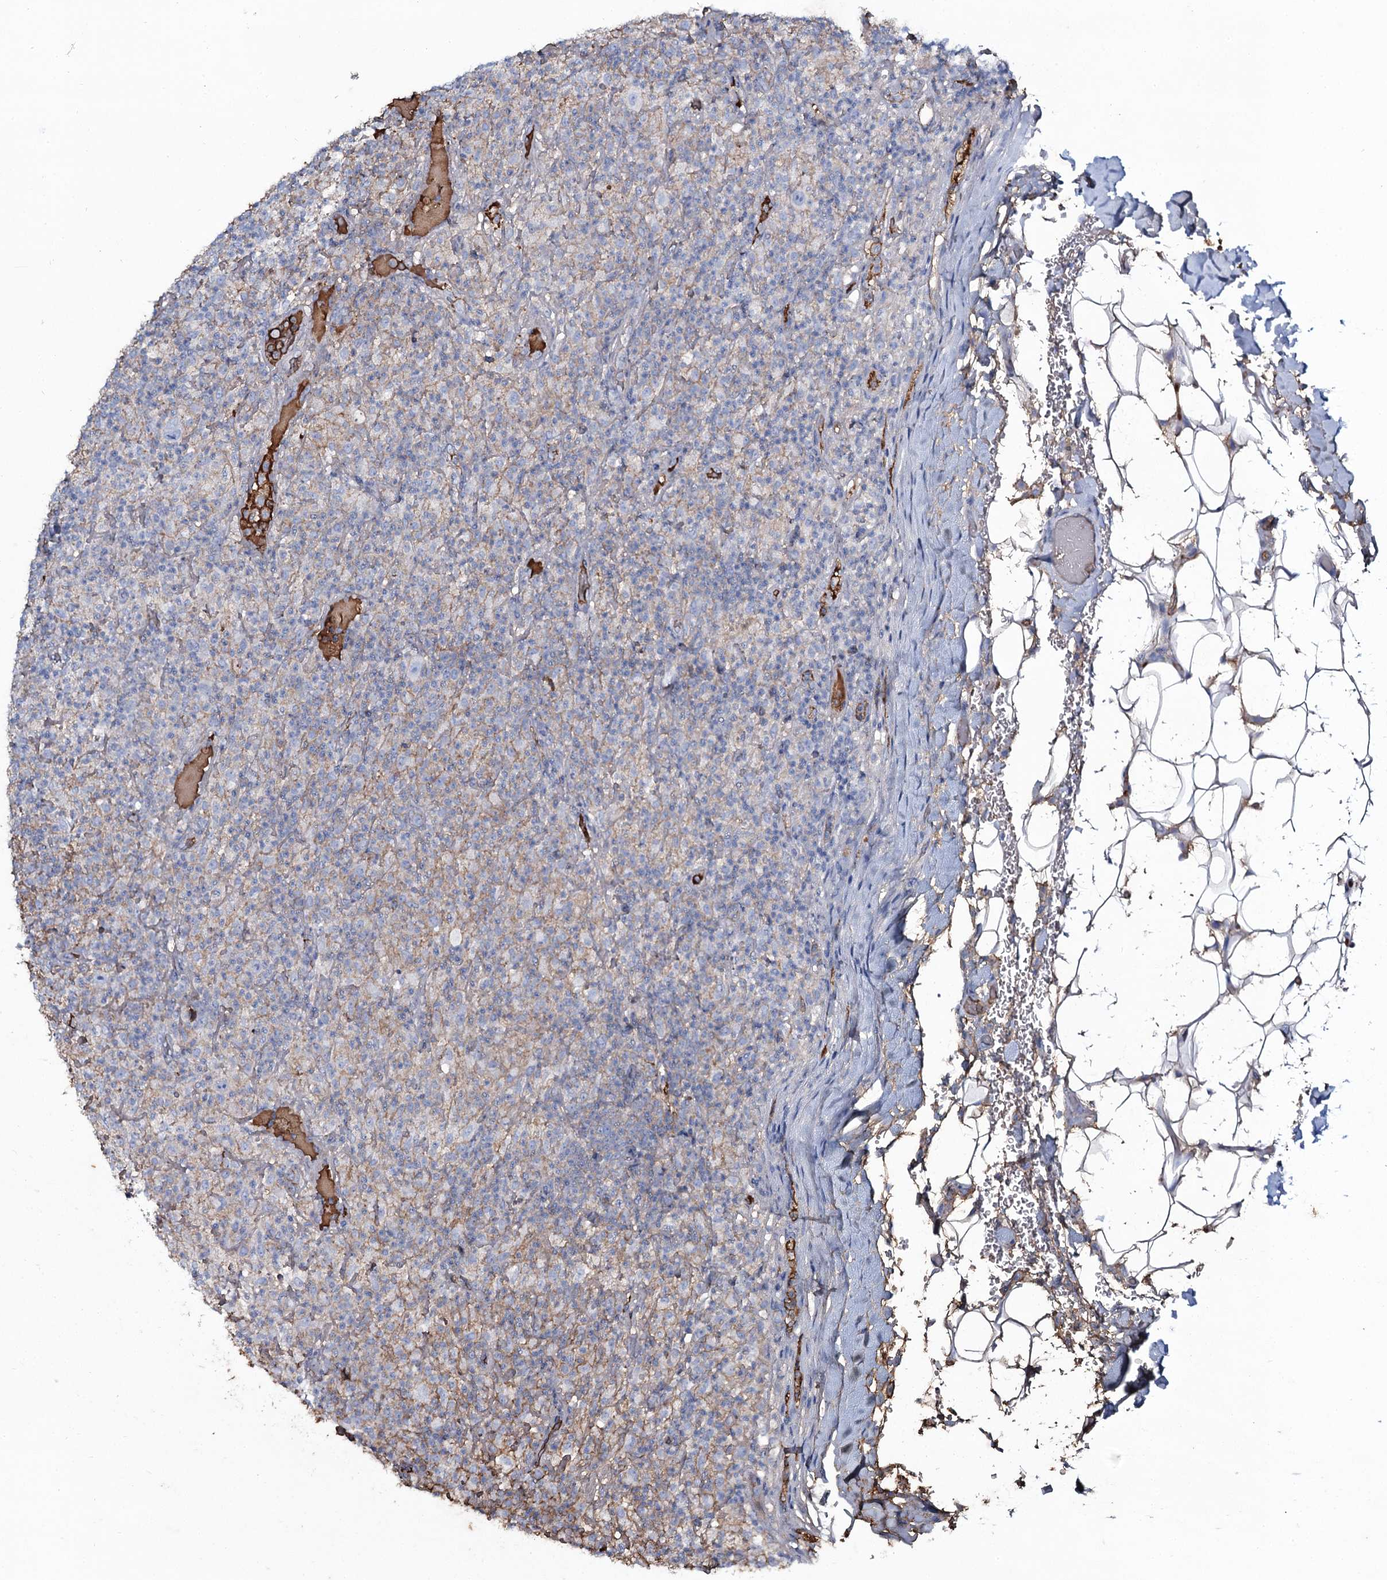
{"staining": {"intensity": "negative", "quantity": "none", "location": "none"}, "tissue": "lymphoma", "cell_type": "Tumor cells", "image_type": "cancer", "snomed": [{"axis": "morphology", "description": "Hodgkin's disease, NOS"}, {"axis": "topography", "description": "Lymph node"}], "caption": "Immunohistochemistry histopathology image of neoplastic tissue: Hodgkin's disease stained with DAB demonstrates no significant protein positivity in tumor cells.", "gene": "EDN1", "patient": {"sex": "male", "age": 70}}